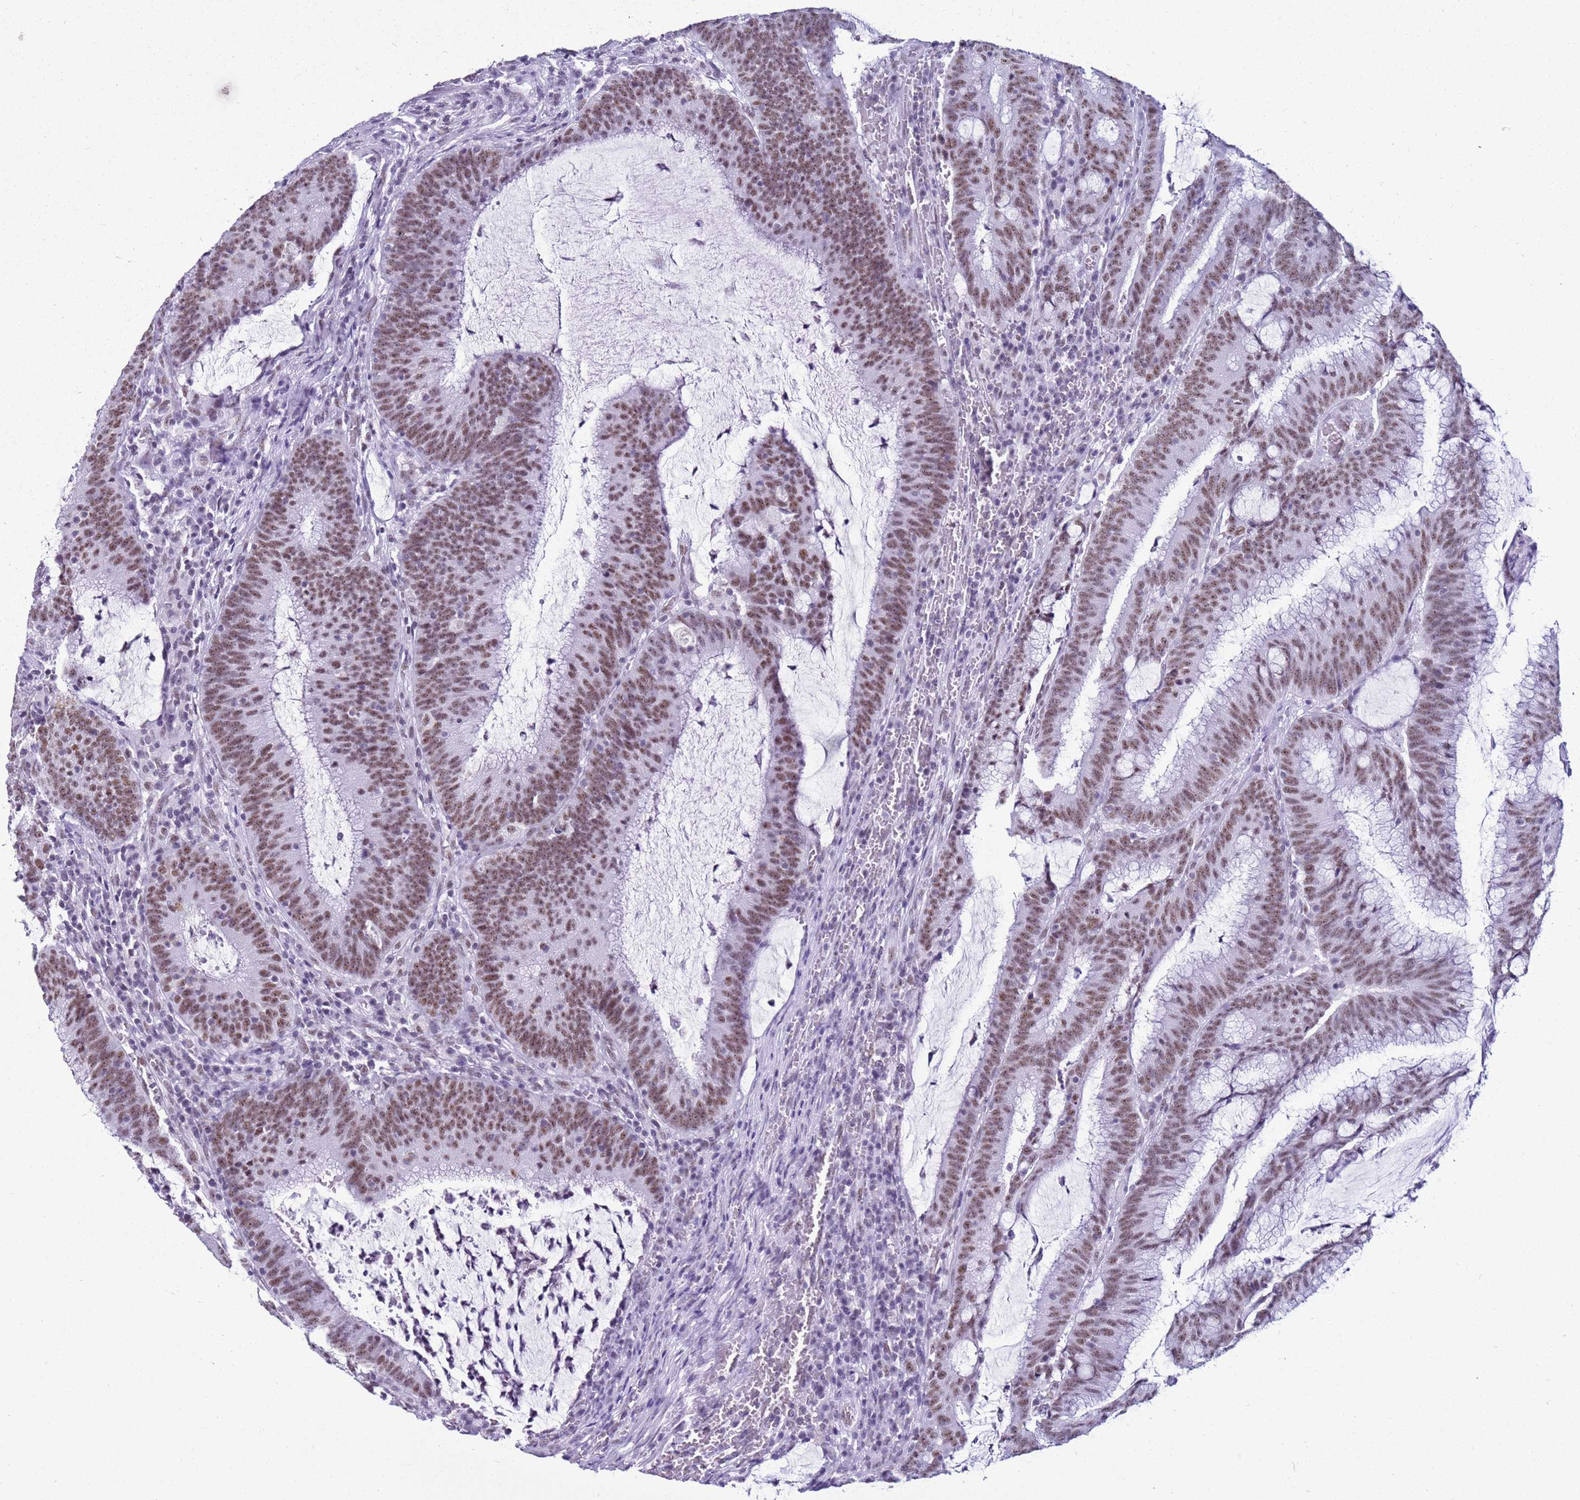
{"staining": {"intensity": "moderate", "quantity": ">75%", "location": "nuclear"}, "tissue": "colorectal cancer", "cell_type": "Tumor cells", "image_type": "cancer", "snomed": [{"axis": "morphology", "description": "Adenocarcinoma, NOS"}, {"axis": "topography", "description": "Rectum"}], "caption": "Protein staining reveals moderate nuclear expression in about >75% of tumor cells in colorectal adenocarcinoma.", "gene": "DHX15", "patient": {"sex": "female", "age": 77}}